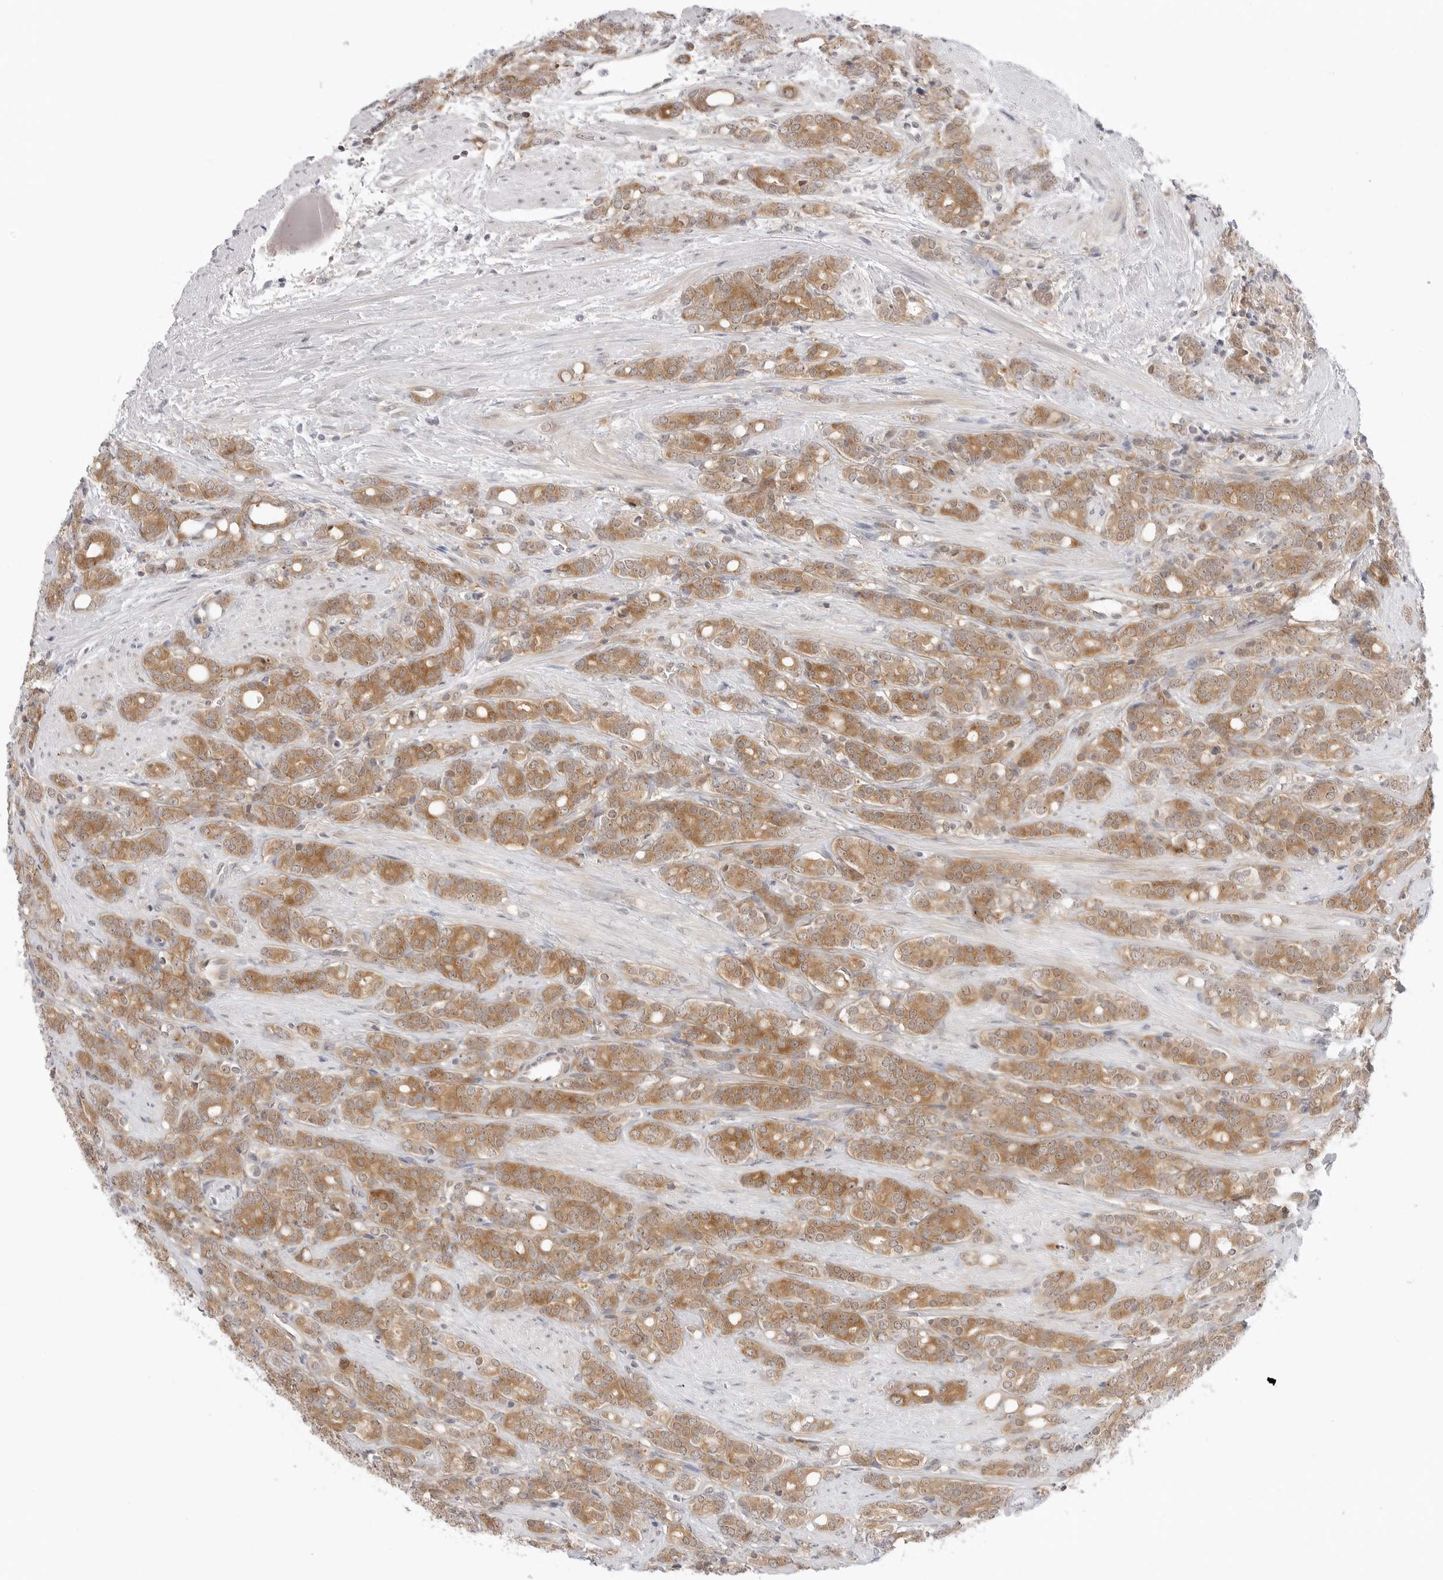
{"staining": {"intensity": "moderate", "quantity": ">75%", "location": "cytoplasmic/membranous"}, "tissue": "prostate cancer", "cell_type": "Tumor cells", "image_type": "cancer", "snomed": [{"axis": "morphology", "description": "Adenocarcinoma, High grade"}, {"axis": "topography", "description": "Prostate"}], "caption": "Immunohistochemistry of human prostate cancer (adenocarcinoma (high-grade)) demonstrates medium levels of moderate cytoplasmic/membranous staining in about >75% of tumor cells. (DAB = brown stain, brightfield microscopy at high magnification).", "gene": "NUDC", "patient": {"sex": "male", "age": 62}}